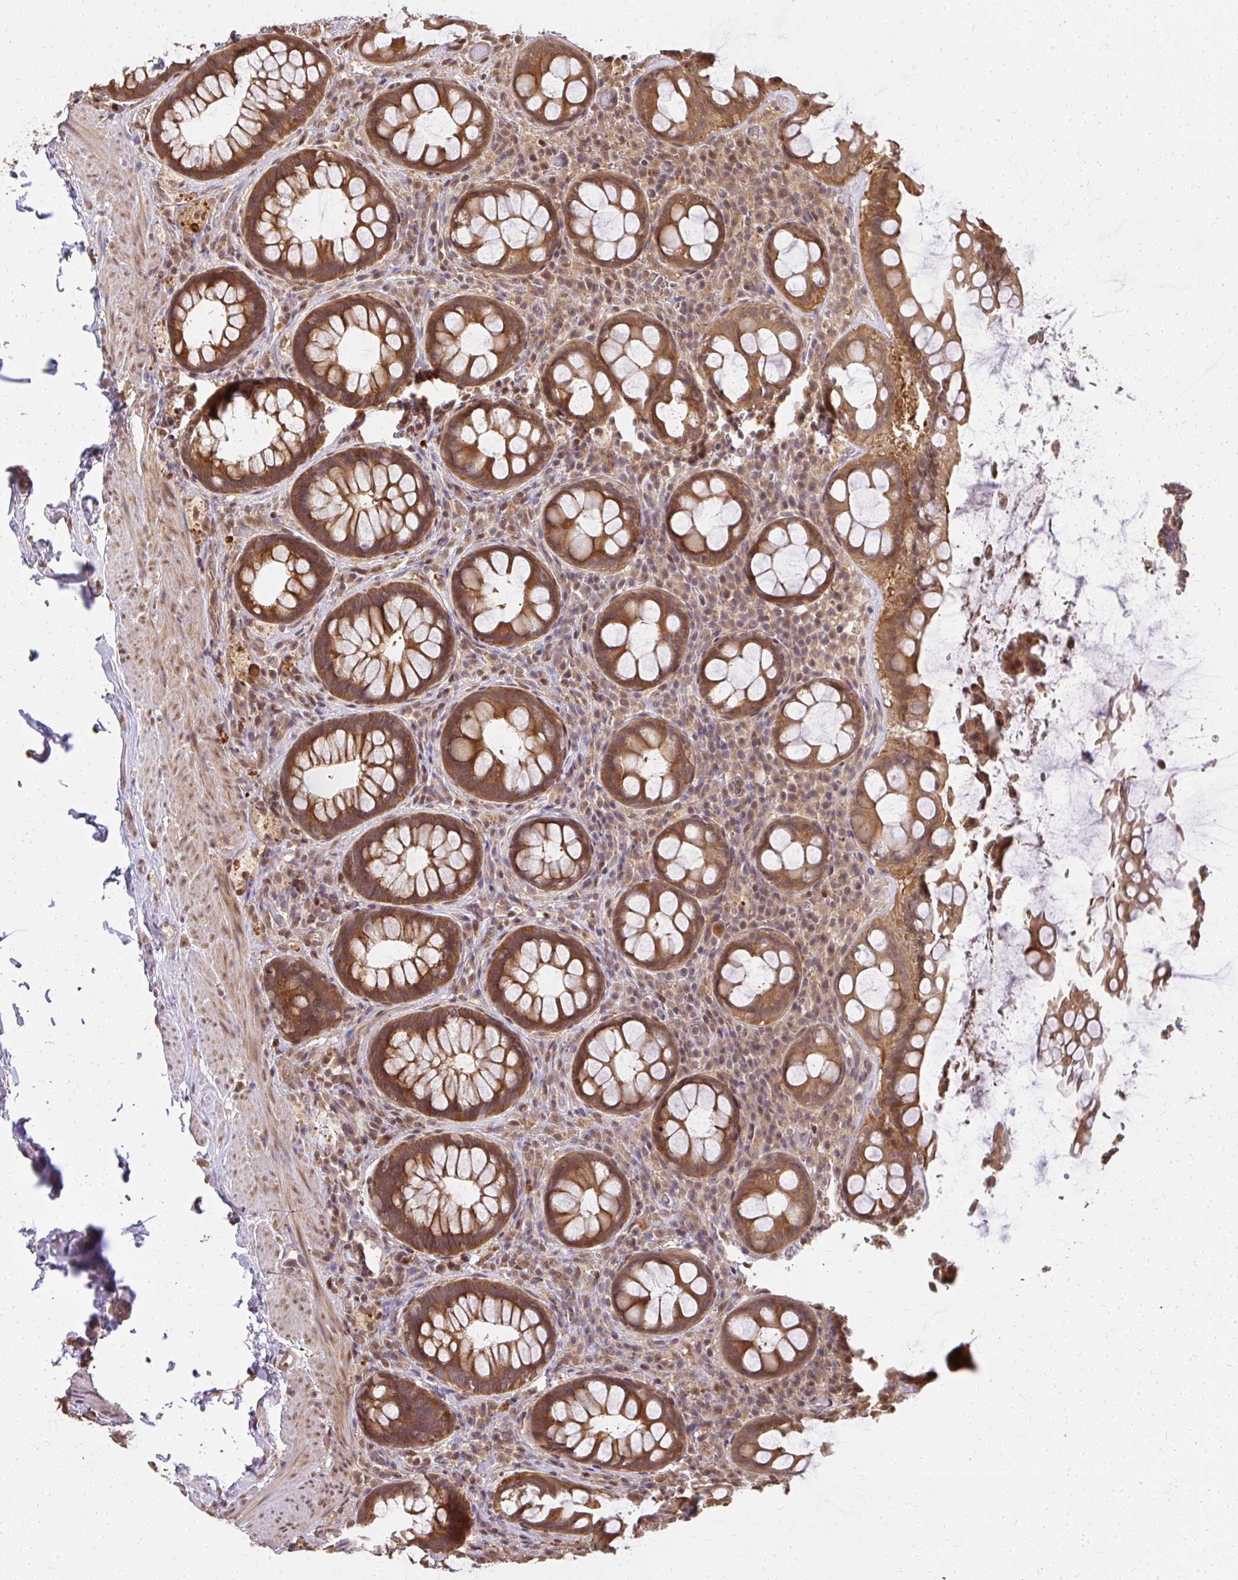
{"staining": {"intensity": "strong", "quantity": ">75%", "location": "cytoplasmic/membranous"}, "tissue": "rectum", "cell_type": "Glandular cells", "image_type": "normal", "snomed": [{"axis": "morphology", "description": "Normal tissue, NOS"}, {"axis": "topography", "description": "Rectum"}], "caption": "A histopathology image of human rectum stained for a protein shows strong cytoplasmic/membranous brown staining in glandular cells. Immunohistochemistry (ihc) stains the protein in brown and the nuclei are stained blue.", "gene": "LARS2", "patient": {"sex": "female", "age": 69}}